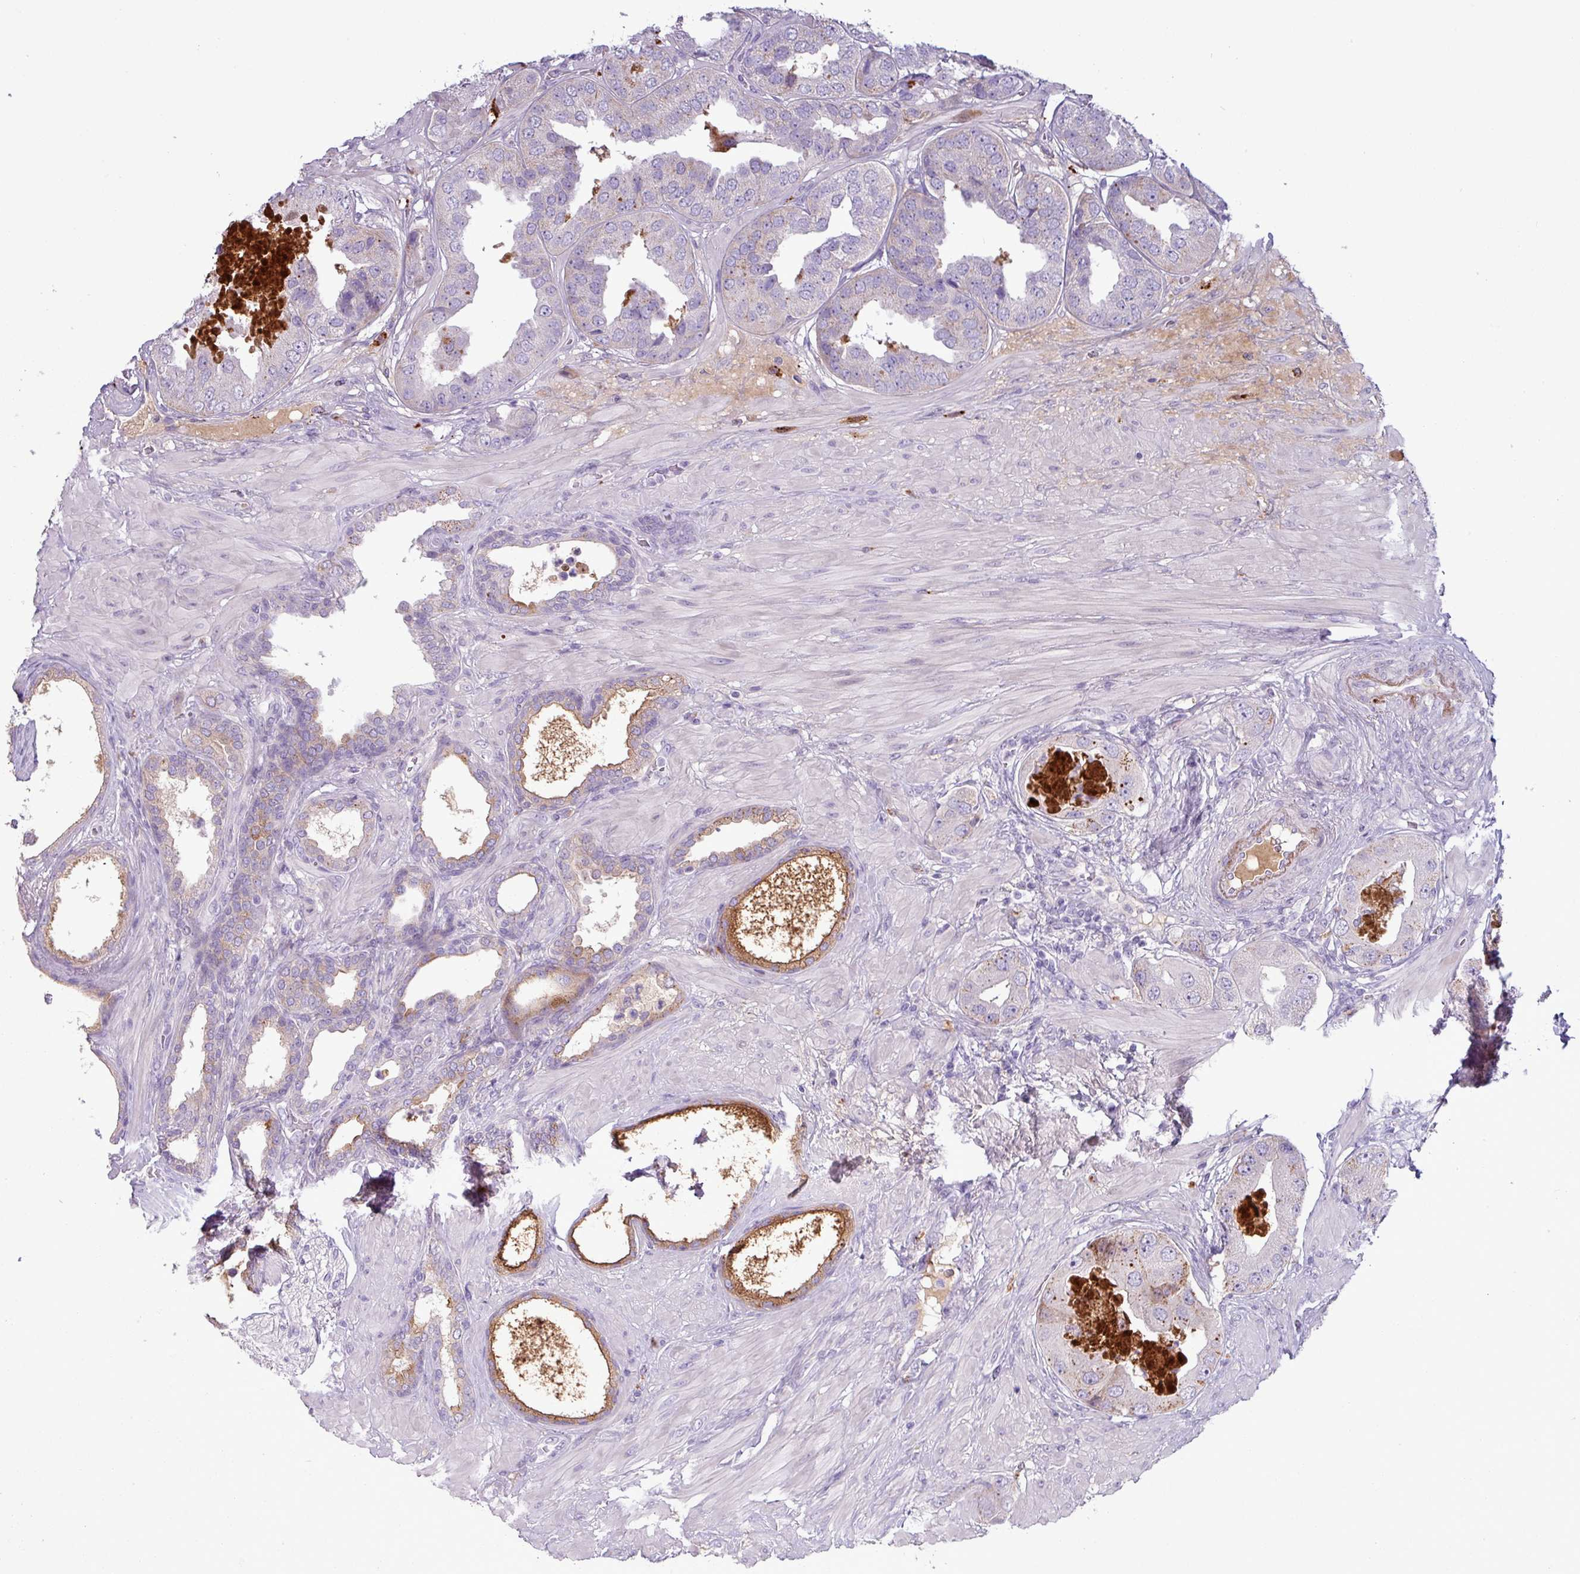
{"staining": {"intensity": "weak", "quantity": "<25%", "location": "cytoplasmic/membranous"}, "tissue": "prostate cancer", "cell_type": "Tumor cells", "image_type": "cancer", "snomed": [{"axis": "morphology", "description": "Adenocarcinoma, High grade"}, {"axis": "topography", "description": "Prostate"}], "caption": "Image shows no protein staining in tumor cells of high-grade adenocarcinoma (prostate) tissue.", "gene": "C4B", "patient": {"sex": "male", "age": 63}}